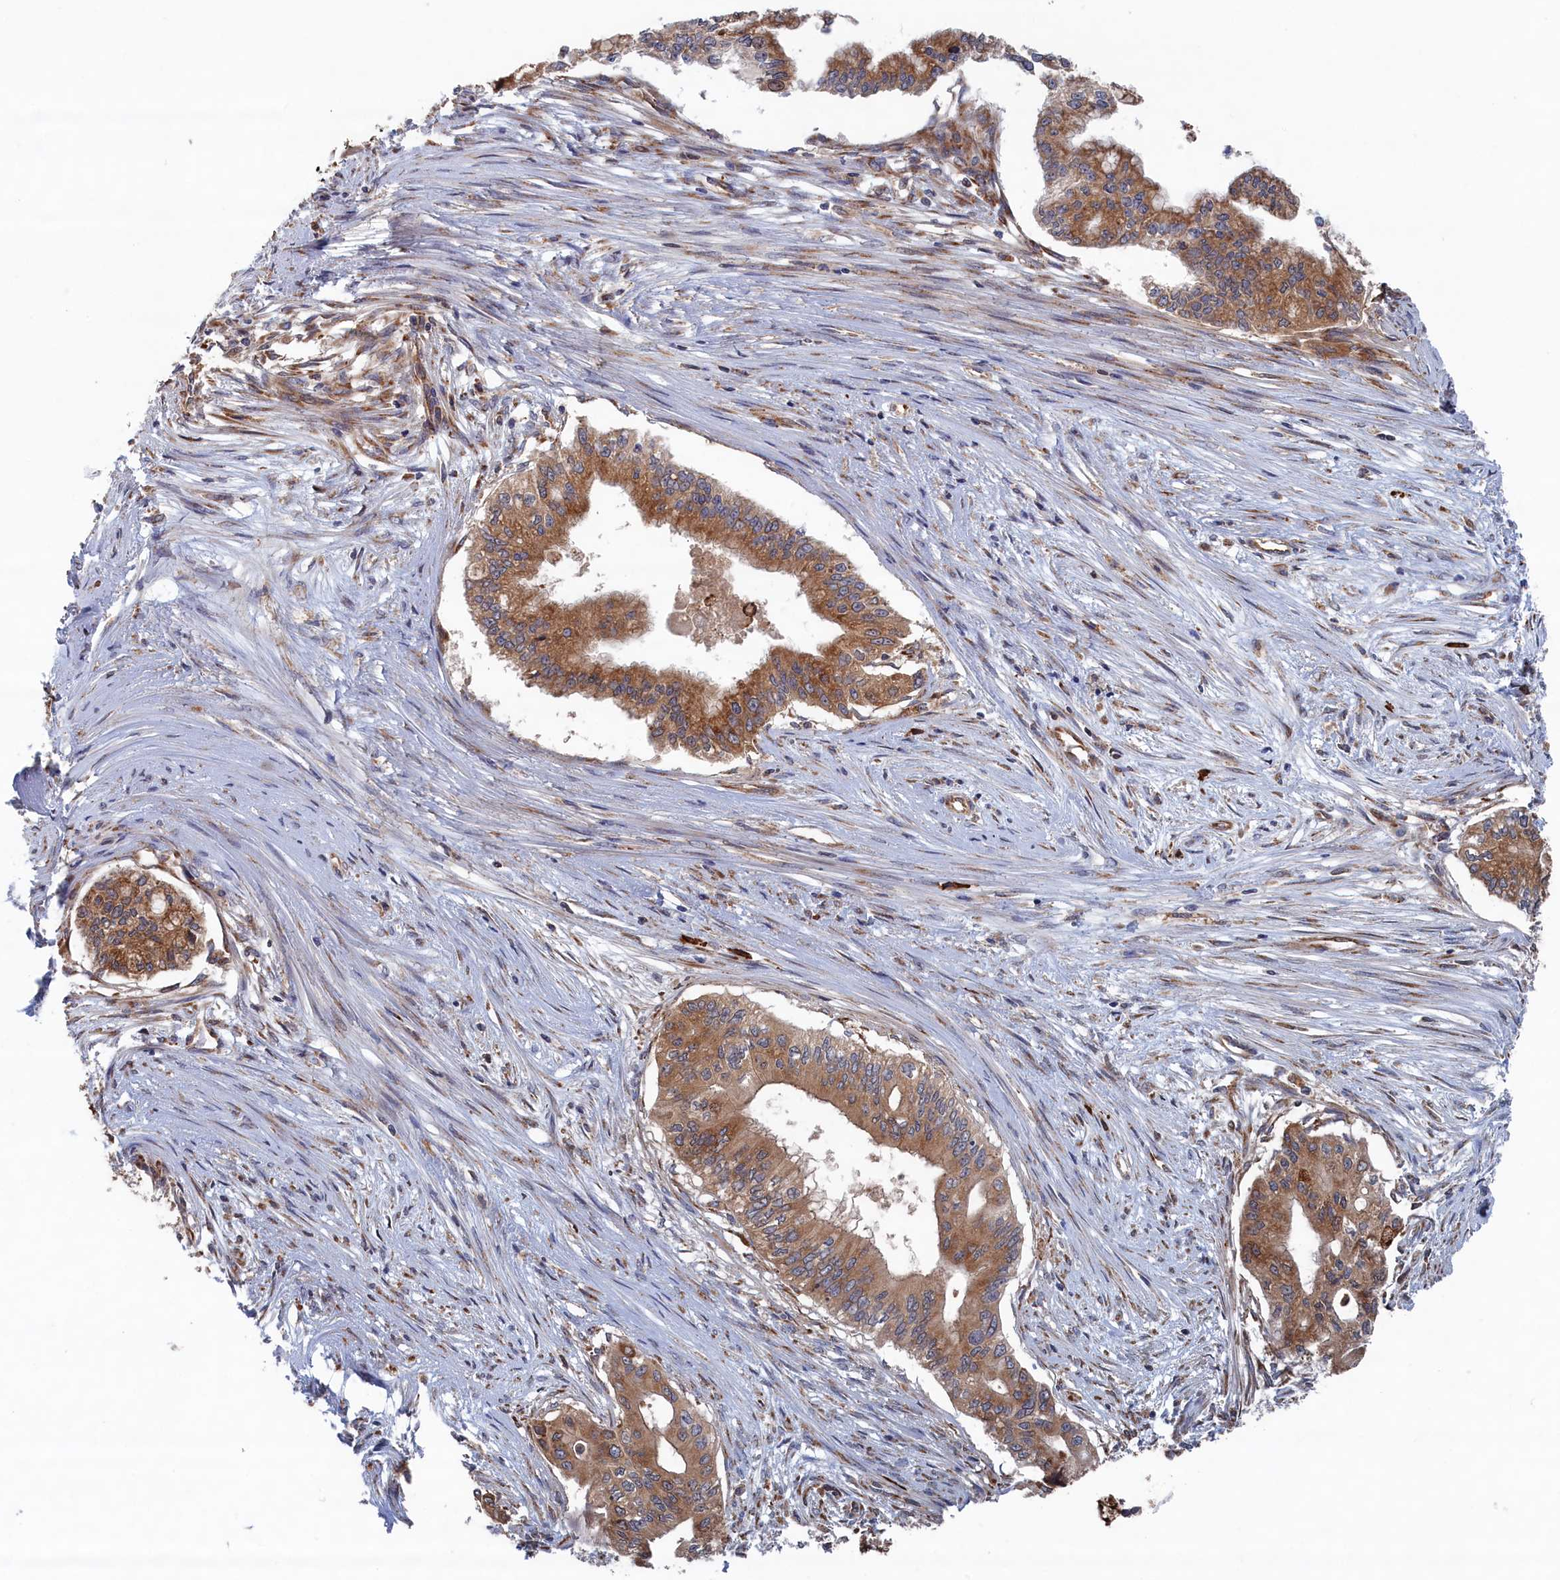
{"staining": {"intensity": "moderate", "quantity": ">75%", "location": "cytoplasmic/membranous"}, "tissue": "pancreatic cancer", "cell_type": "Tumor cells", "image_type": "cancer", "snomed": [{"axis": "morphology", "description": "Adenocarcinoma, NOS"}, {"axis": "topography", "description": "Pancreas"}], "caption": "There is medium levels of moderate cytoplasmic/membranous expression in tumor cells of pancreatic cancer, as demonstrated by immunohistochemical staining (brown color).", "gene": "BPIFB6", "patient": {"sex": "male", "age": 46}}